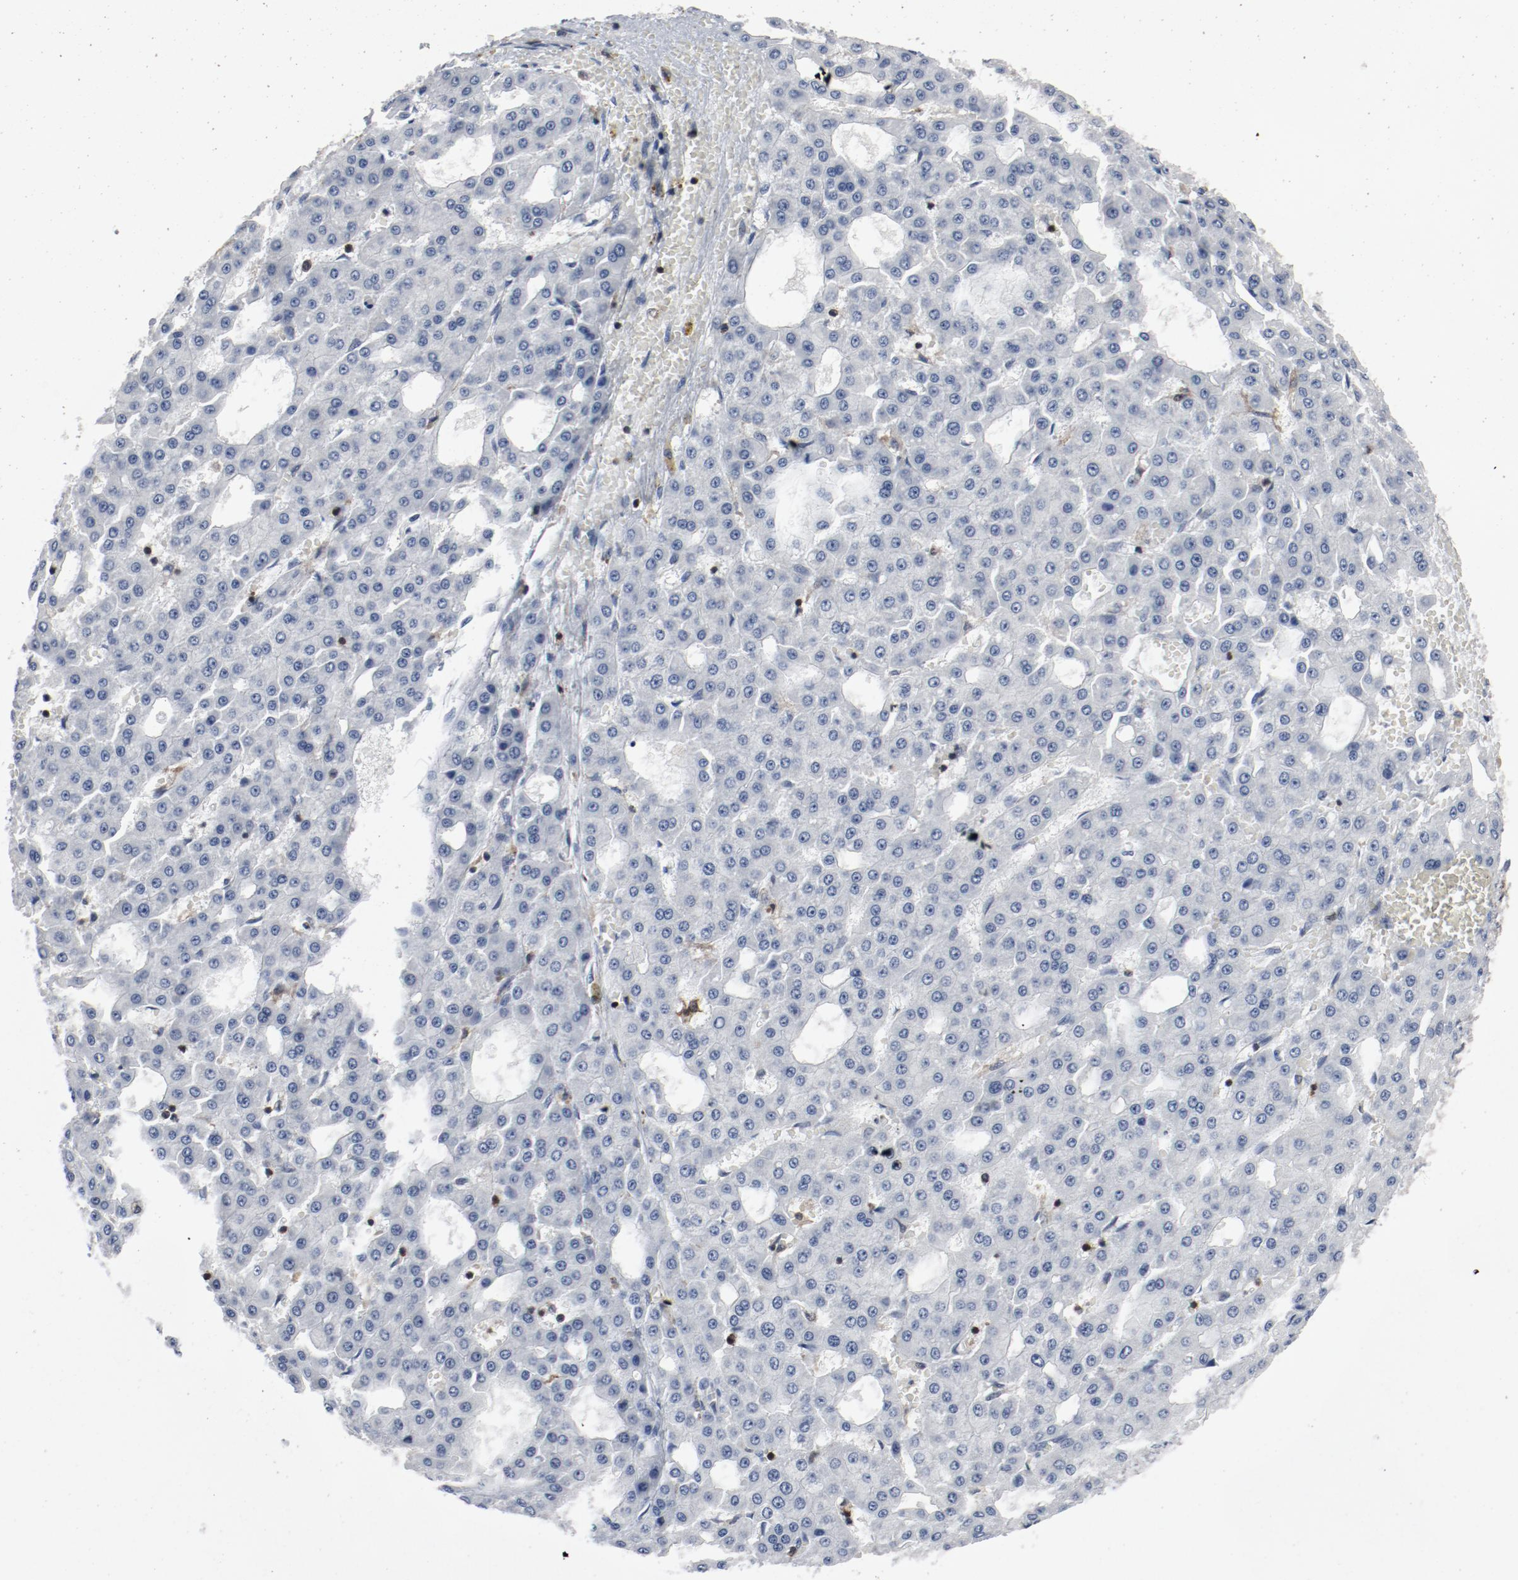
{"staining": {"intensity": "negative", "quantity": "none", "location": "none"}, "tissue": "liver cancer", "cell_type": "Tumor cells", "image_type": "cancer", "snomed": [{"axis": "morphology", "description": "Carcinoma, Hepatocellular, NOS"}, {"axis": "topography", "description": "Liver"}], "caption": "Human hepatocellular carcinoma (liver) stained for a protein using IHC displays no staining in tumor cells.", "gene": "LCP2", "patient": {"sex": "male", "age": 47}}